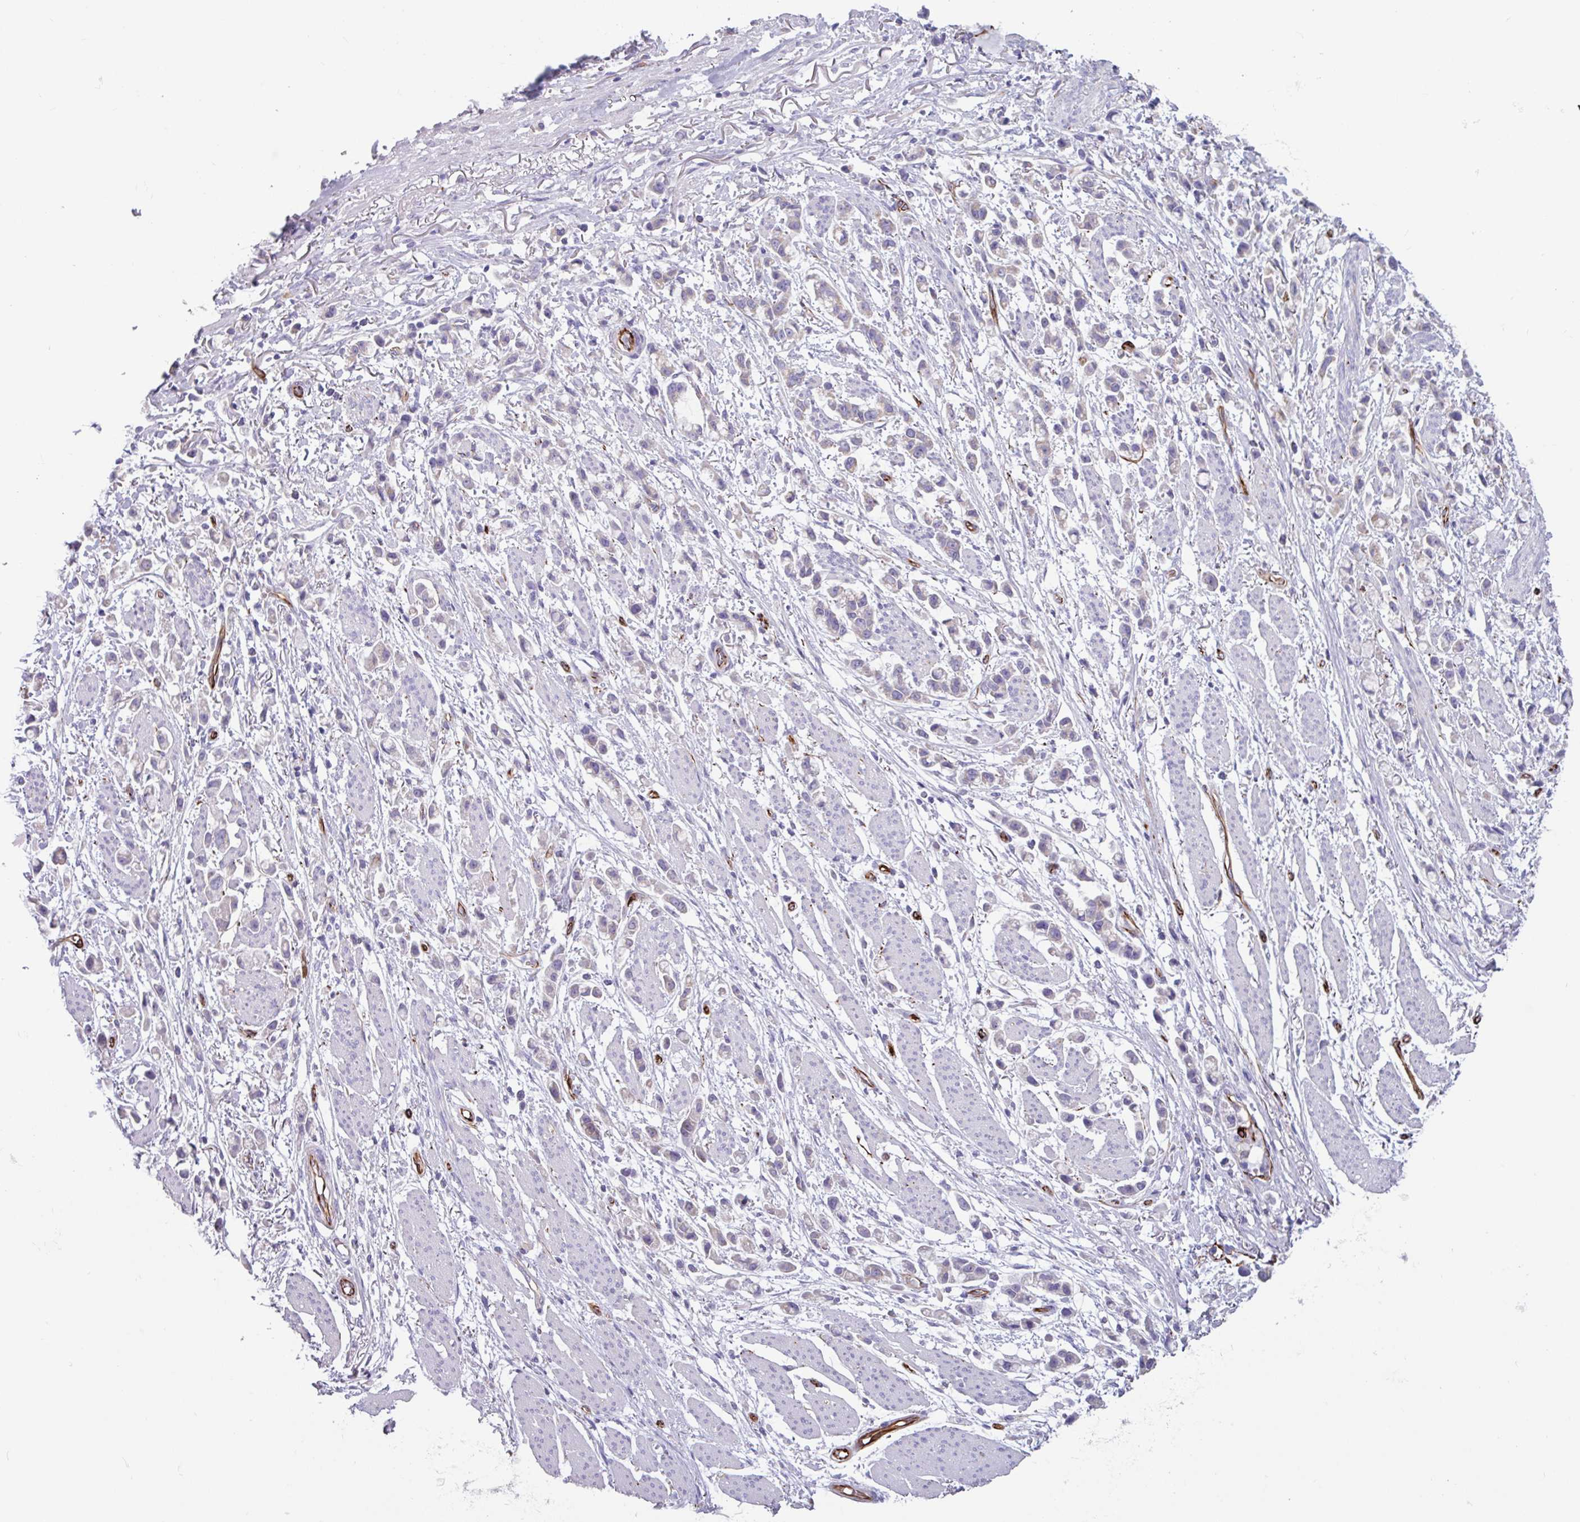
{"staining": {"intensity": "negative", "quantity": "none", "location": "none"}, "tissue": "stomach cancer", "cell_type": "Tumor cells", "image_type": "cancer", "snomed": [{"axis": "morphology", "description": "Adenocarcinoma, NOS"}, {"axis": "topography", "description": "Stomach"}], "caption": "High magnification brightfield microscopy of stomach adenocarcinoma stained with DAB (brown) and counterstained with hematoxylin (blue): tumor cells show no significant positivity. (DAB IHC visualized using brightfield microscopy, high magnification).", "gene": "BTD", "patient": {"sex": "female", "age": 81}}